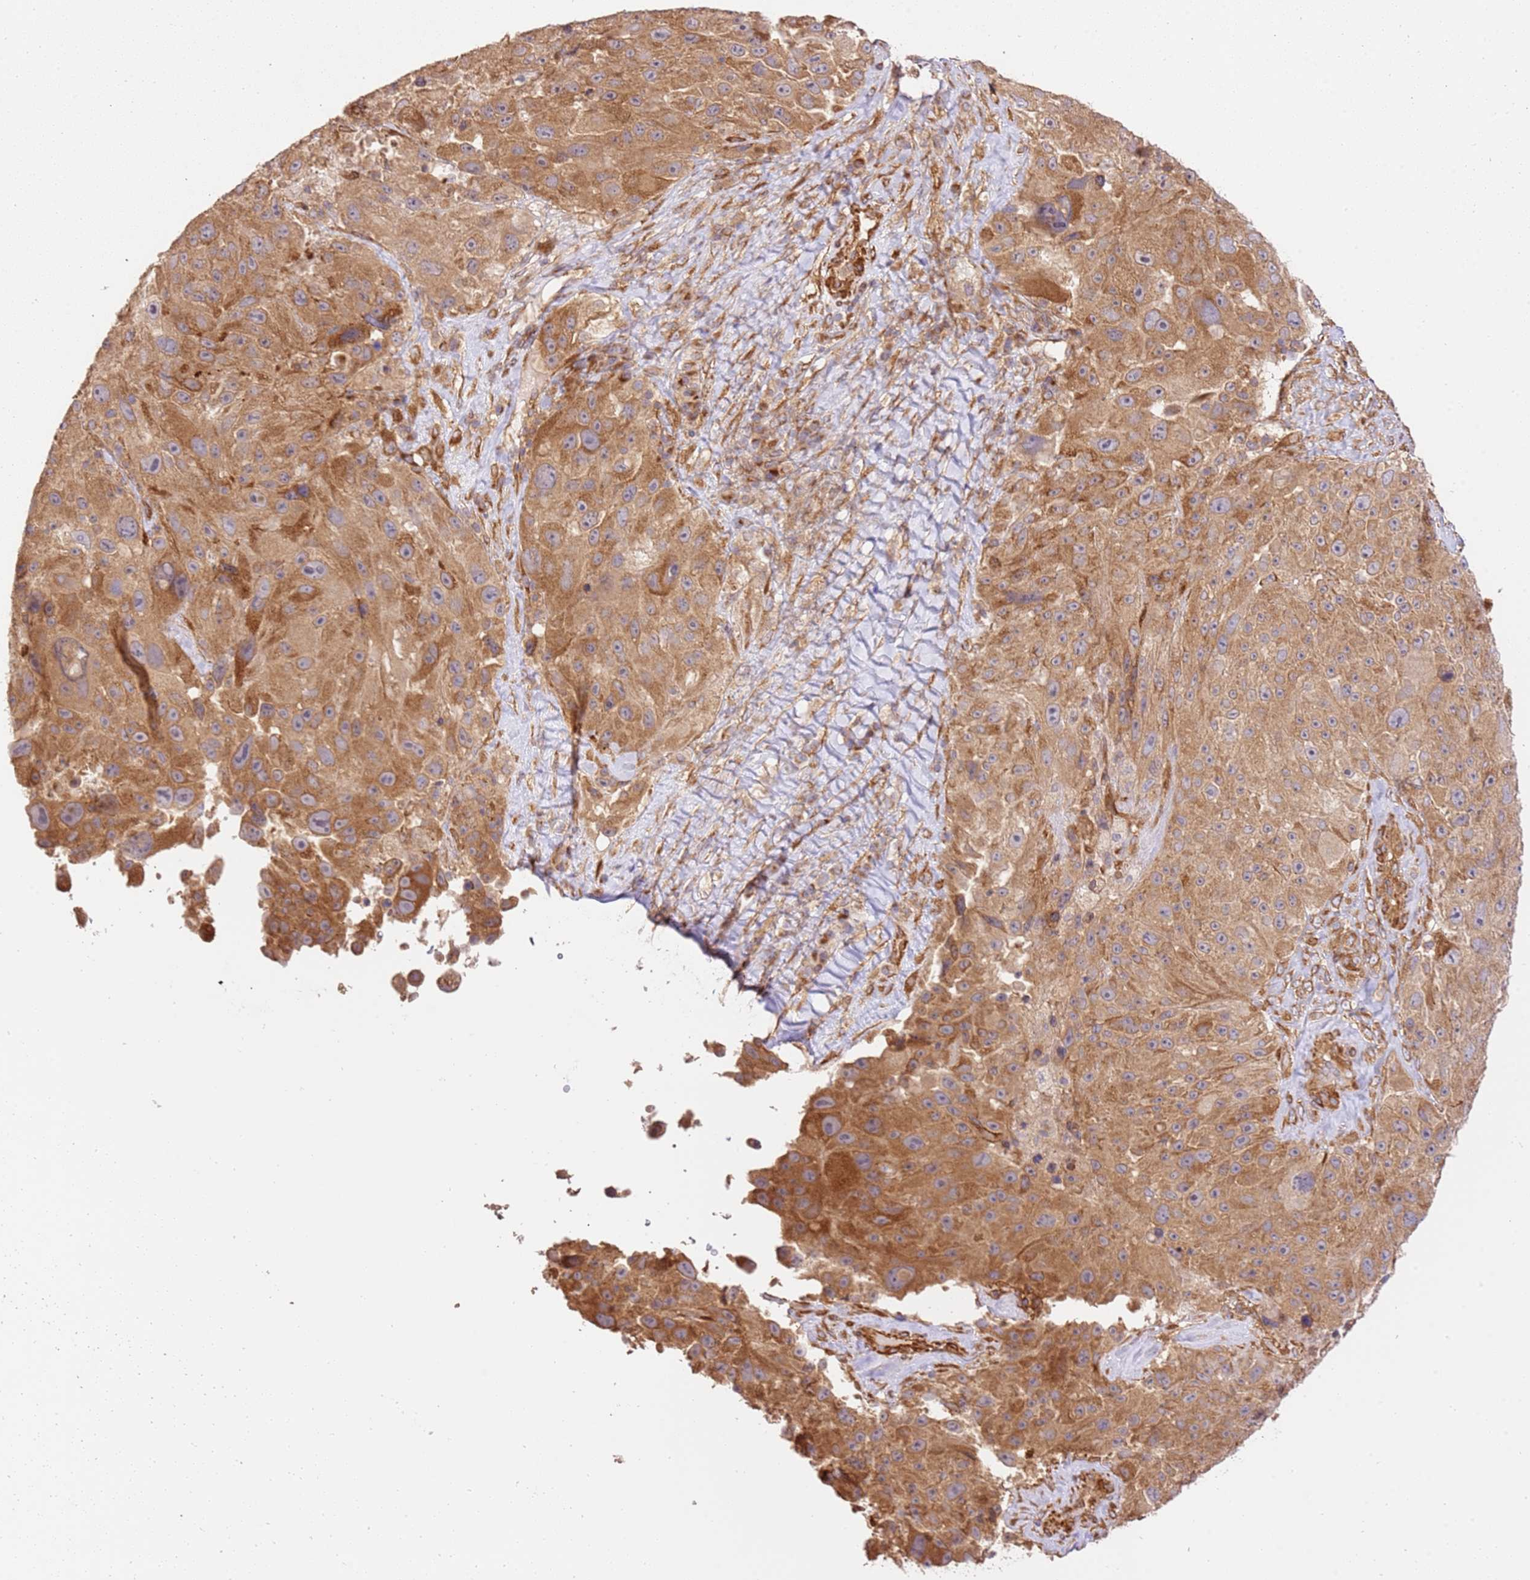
{"staining": {"intensity": "moderate", "quantity": ">75%", "location": "cytoplasmic/membranous"}, "tissue": "melanoma", "cell_type": "Tumor cells", "image_type": "cancer", "snomed": [{"axis": "morphology", "description": "Malignant melanoma, Metastatic site"}, {"axis": "topography", "description": "Lymph node"}], "caption": "Malignant melanoma (metastatic site) stained with a protein marker exhibits moderate staining in tumor cells.", "gene": "ZBTB39", "patient": {"sex": "male", "age": 62}}